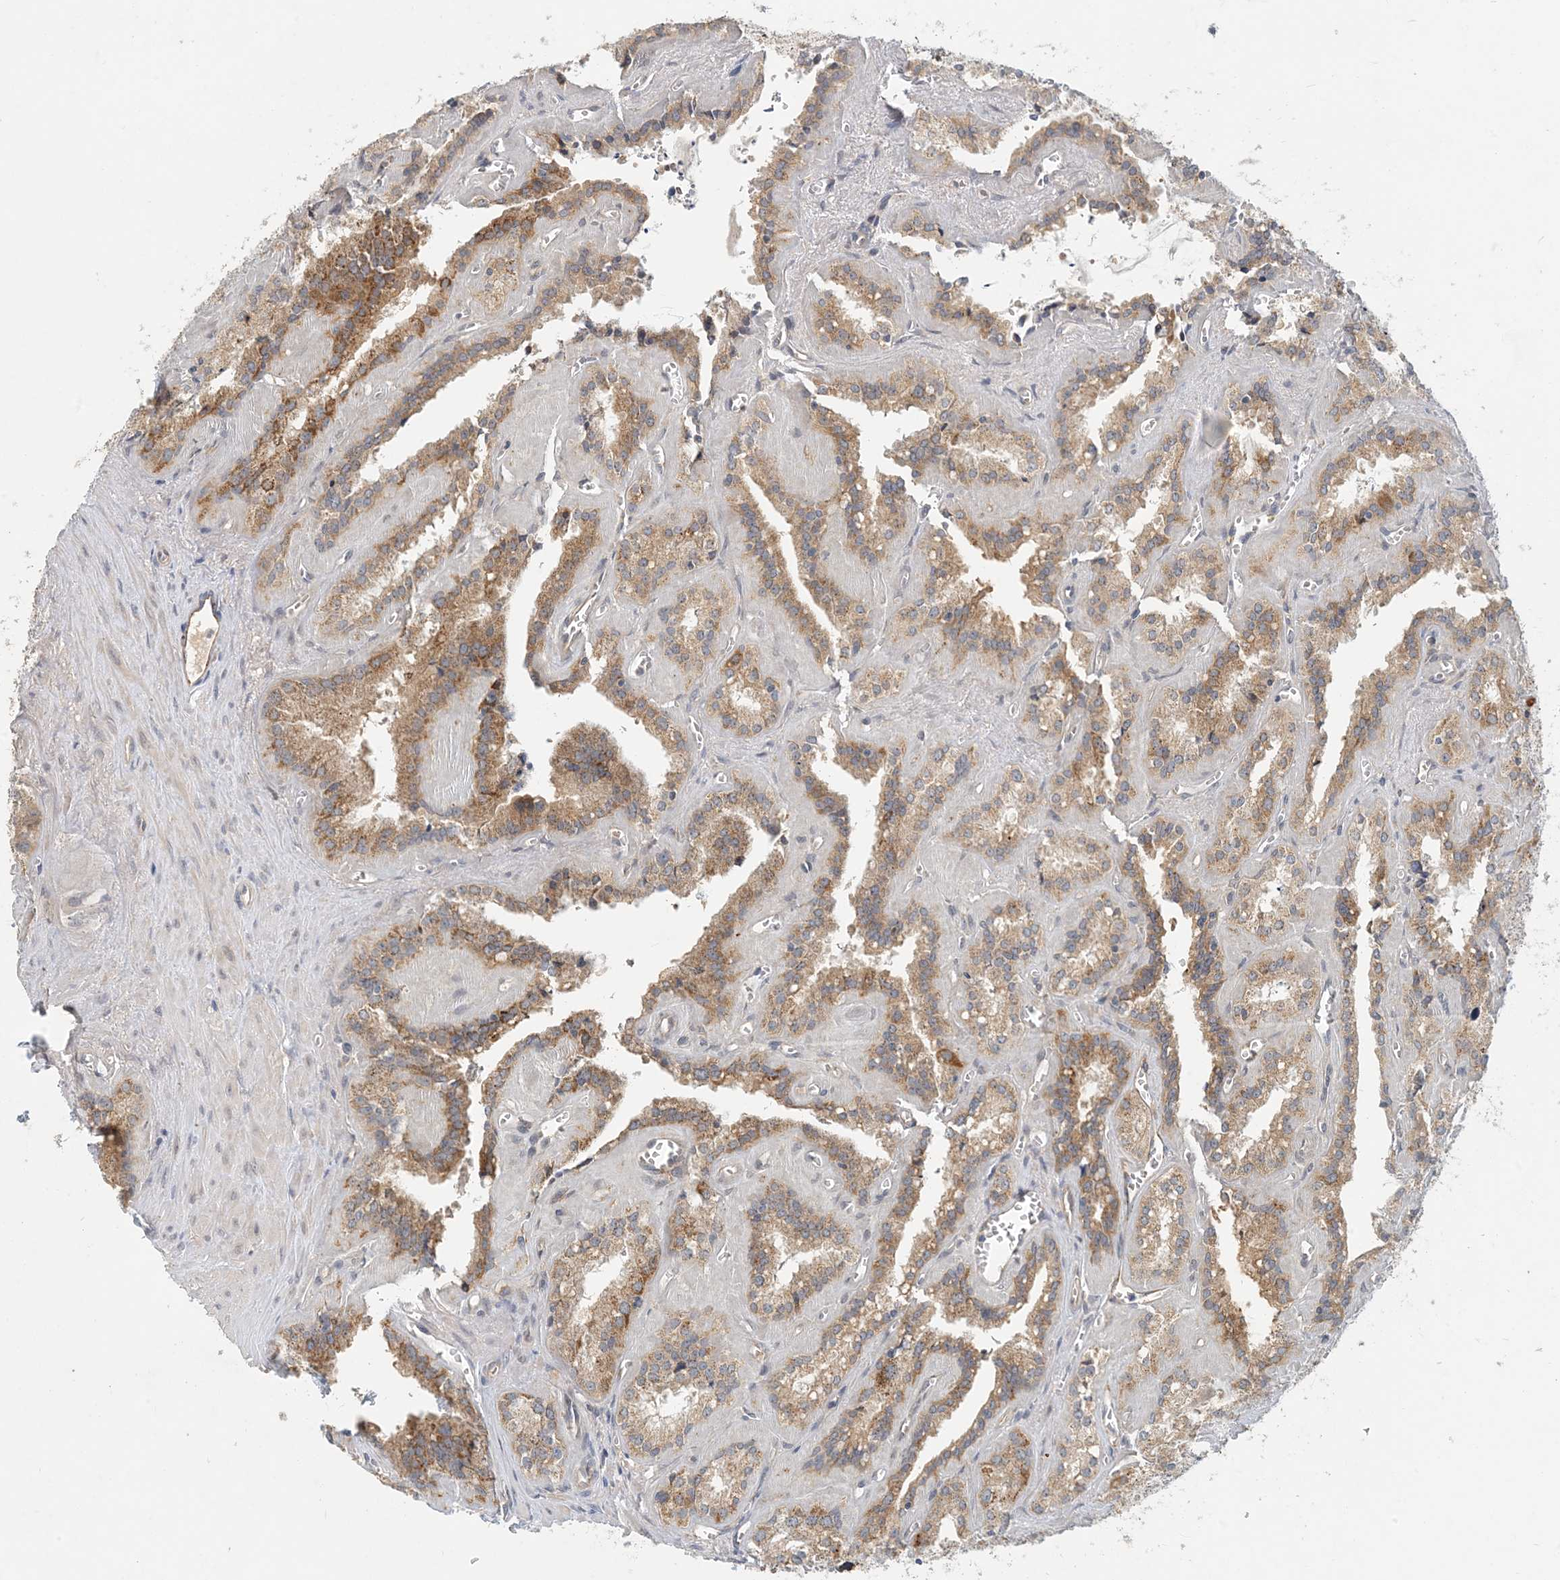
{"staining": {"intensity": "strong", "quantity": ">75%", "location": "cytoplasmic/membranous"}, "tissue": "seminal vesicle", "cell_type": "Glandular cells", "image_type": "normal", "snomed": [{"axis": "morphology", "description": "Normal tissue, NOS"}, {"axis": "topography", "description": "Prostate"}, {"axis": "topography", "description": "Seminal veicle"}], "caption": "High-magnification brightfield microscopy of normal seminal vesicle stained with DAB (3,3'-diaminobenzidine) (brown) and counterstained with hematoxylin (blue). glandular cells exhibit strong cytoplasmic/membranous staining is appreciated in about>75% of cells. Nuclei are stained in blue.", "gene": "ZBTB3", "patient": {"sex": "male", "age": 59}}